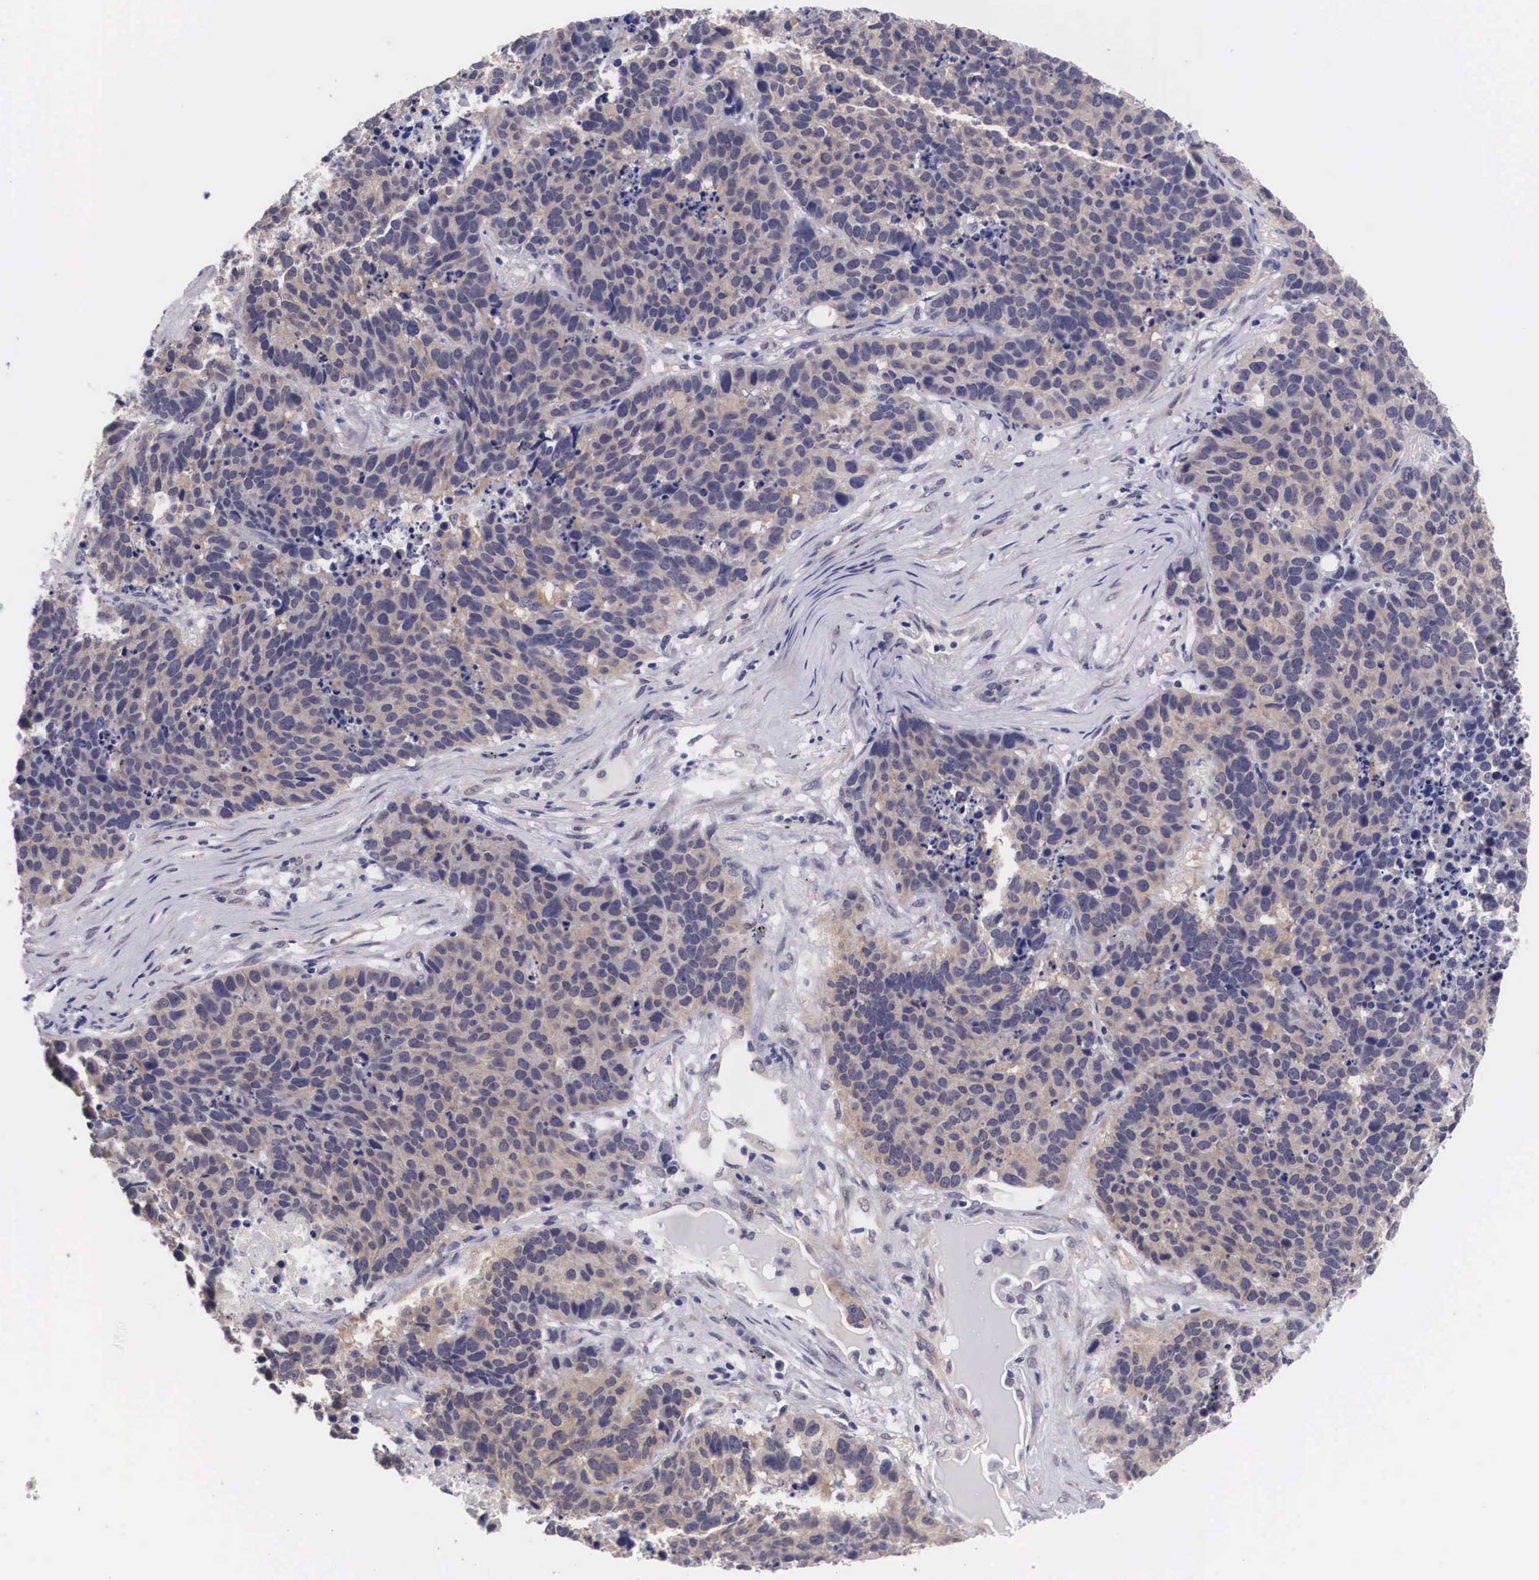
{"staining": {"intensity": "moderate", "quantity": ">75%", "location": "nuclear"}, "tissue": "lung cancer", "cell_type": "Tumor cells", "image_type": "cancer", "snomed": [{"axis": "morphology", "description": "Carcinoid, malignant, NOS"}, {"axis": "topography", "description": "Lung"}], "caption": "Moderate nuclear staining for a protein is identified in about >75% of tumor cells of lung cancer using immunohistochemistry (IHC).", "gene": "OTX2", "patient": {"sex": "male", "age": 60}}